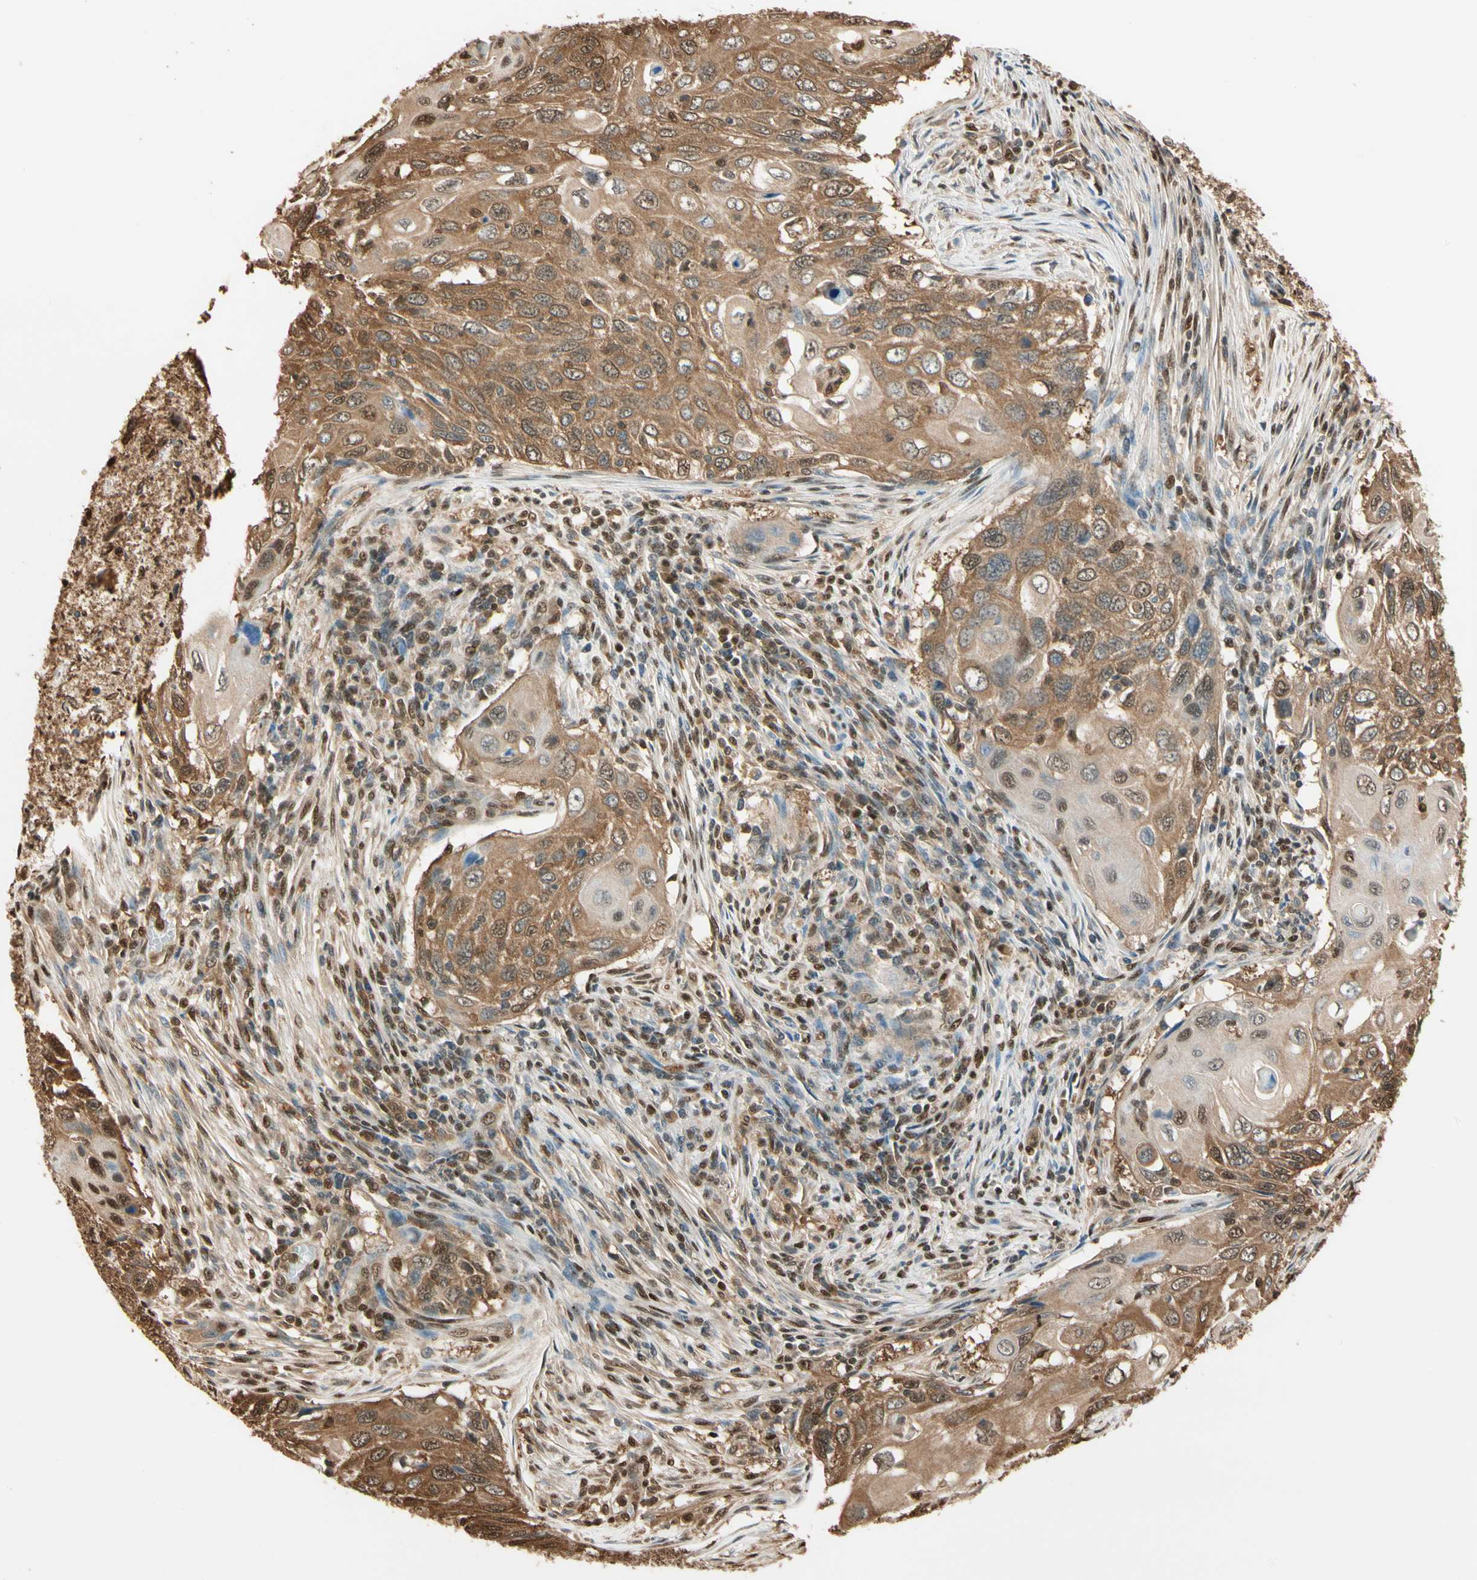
{"staining": {"intensity": "moderate", "quantity": ">75%", "location": "cytoplasmic/membranous,nuclear"}, "tissue": "cervical cancer", "cell_type": "Tumor cells", "image_type": "cancer", "snomed": [{"axis": "morphology", "description": "Squamous cell carcinoma, NOS"}, {"axis": "topography", "description": "Cervix"}], "caption": "Protein expression analysis of human squamous cell carcinoma (cervical) reveals moderate cytoplasmic/membranous and nuclear expression in about >75% of tumor cells.", "gene": "PNCK", "patient": {"sex": "female", "age": 70}}